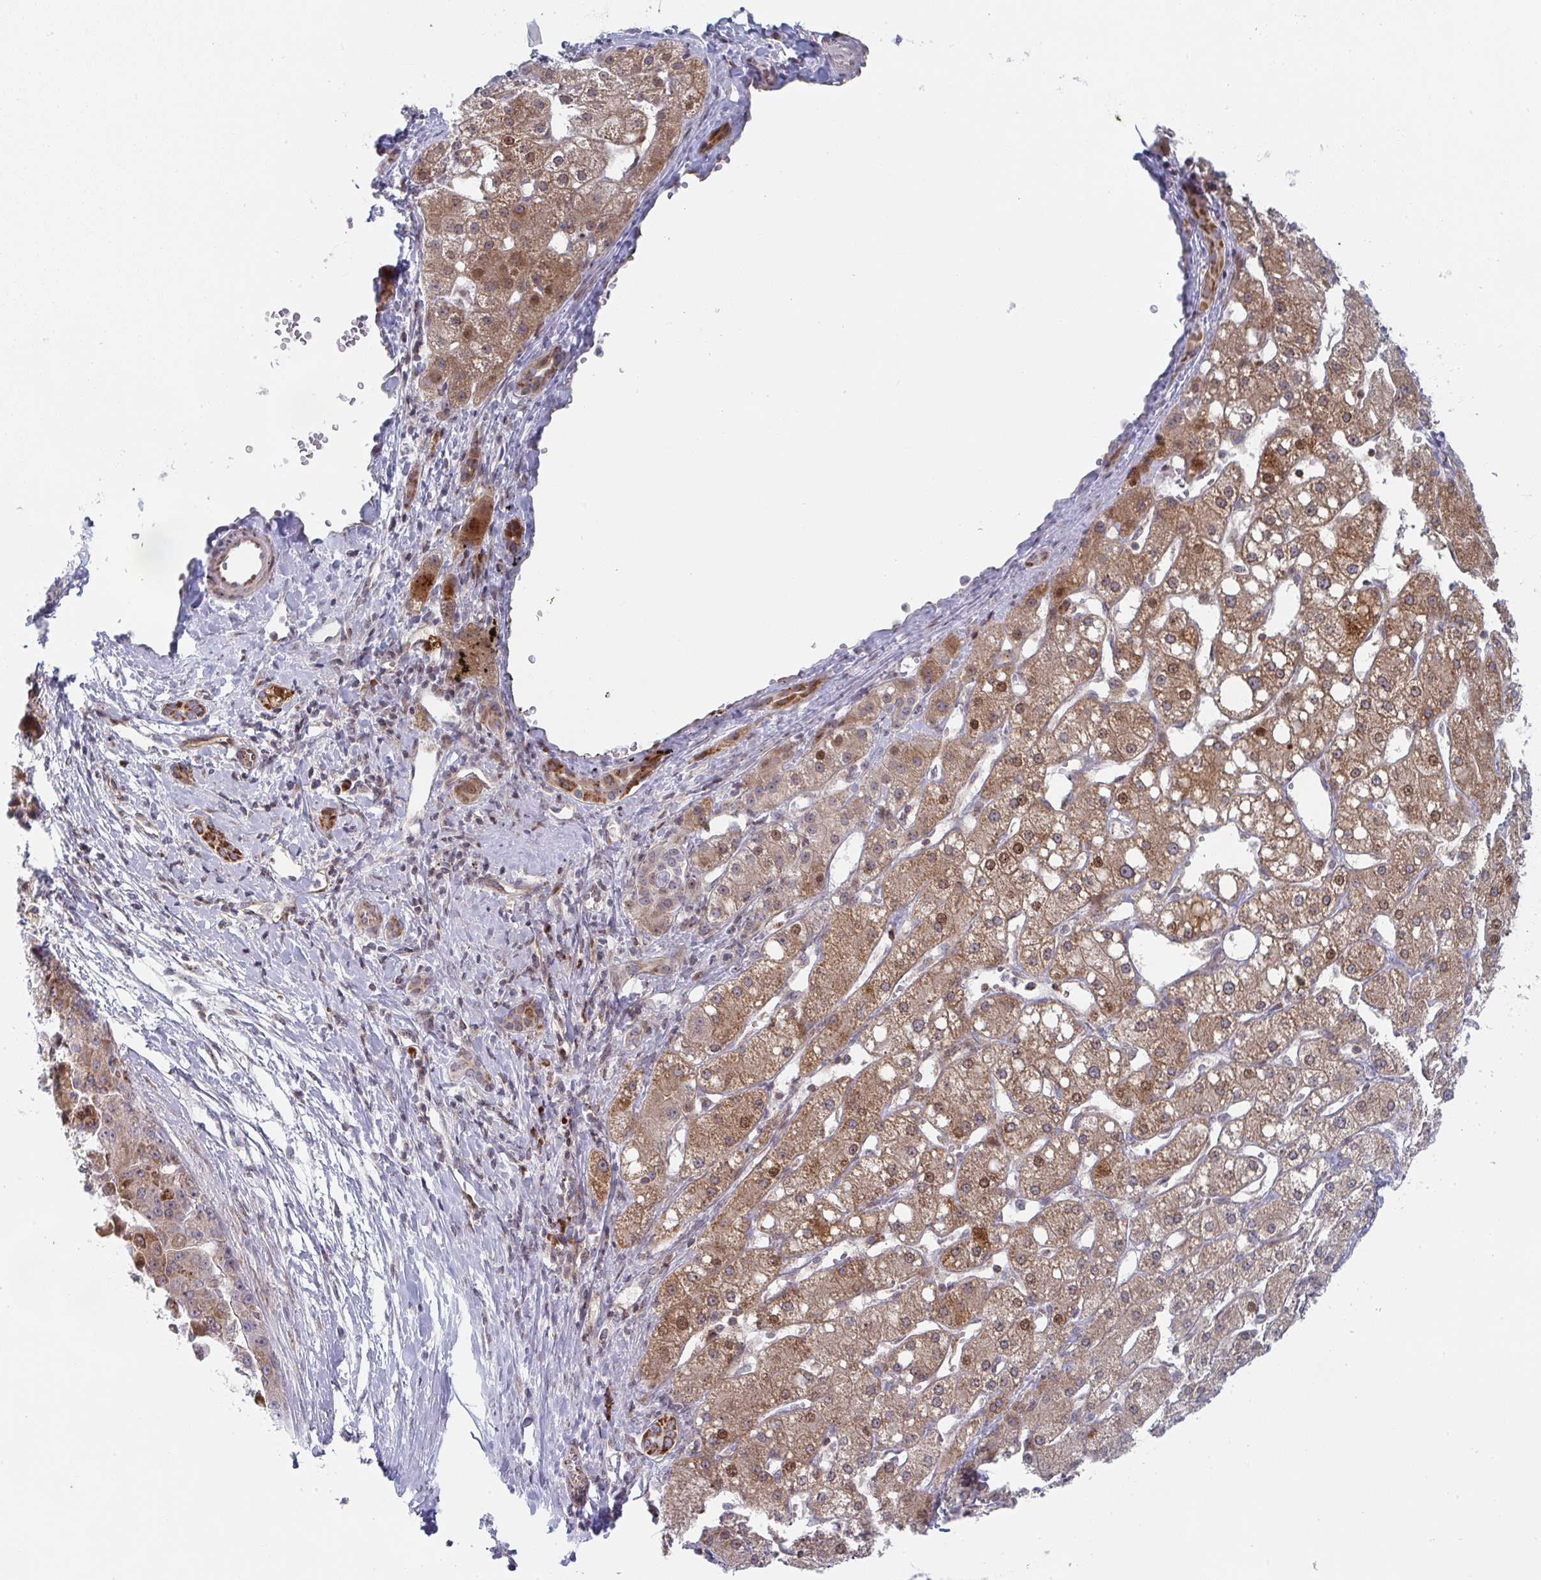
{"staining": {"intensity": "moderate", "quantity": "25%-75%", "location": "cytoplasmic/membranous,nuclear"}, "tissue": "liver cancer", "cell_type": "Tumor cells", "image_type": "cancer", "snomed": [{"axis": "morphology", "description": "Carcinoma, Hepatocellular, NOS"}, {"axis": "topography", "description": "Liver"}], "caption": "IHC of liver cancer (hepatocellular carcinoma) exhibits medium levels of moderate cytoplasmic/membranous and nuclear staining in about 25%-75% of tumor cells. Using DAB (brown) and hematoxylin (blue) stains, captured at high magnification using brightfield microscopy.", "gene": "PRKCH", "patient": {"sex": "male", "age": 67}}